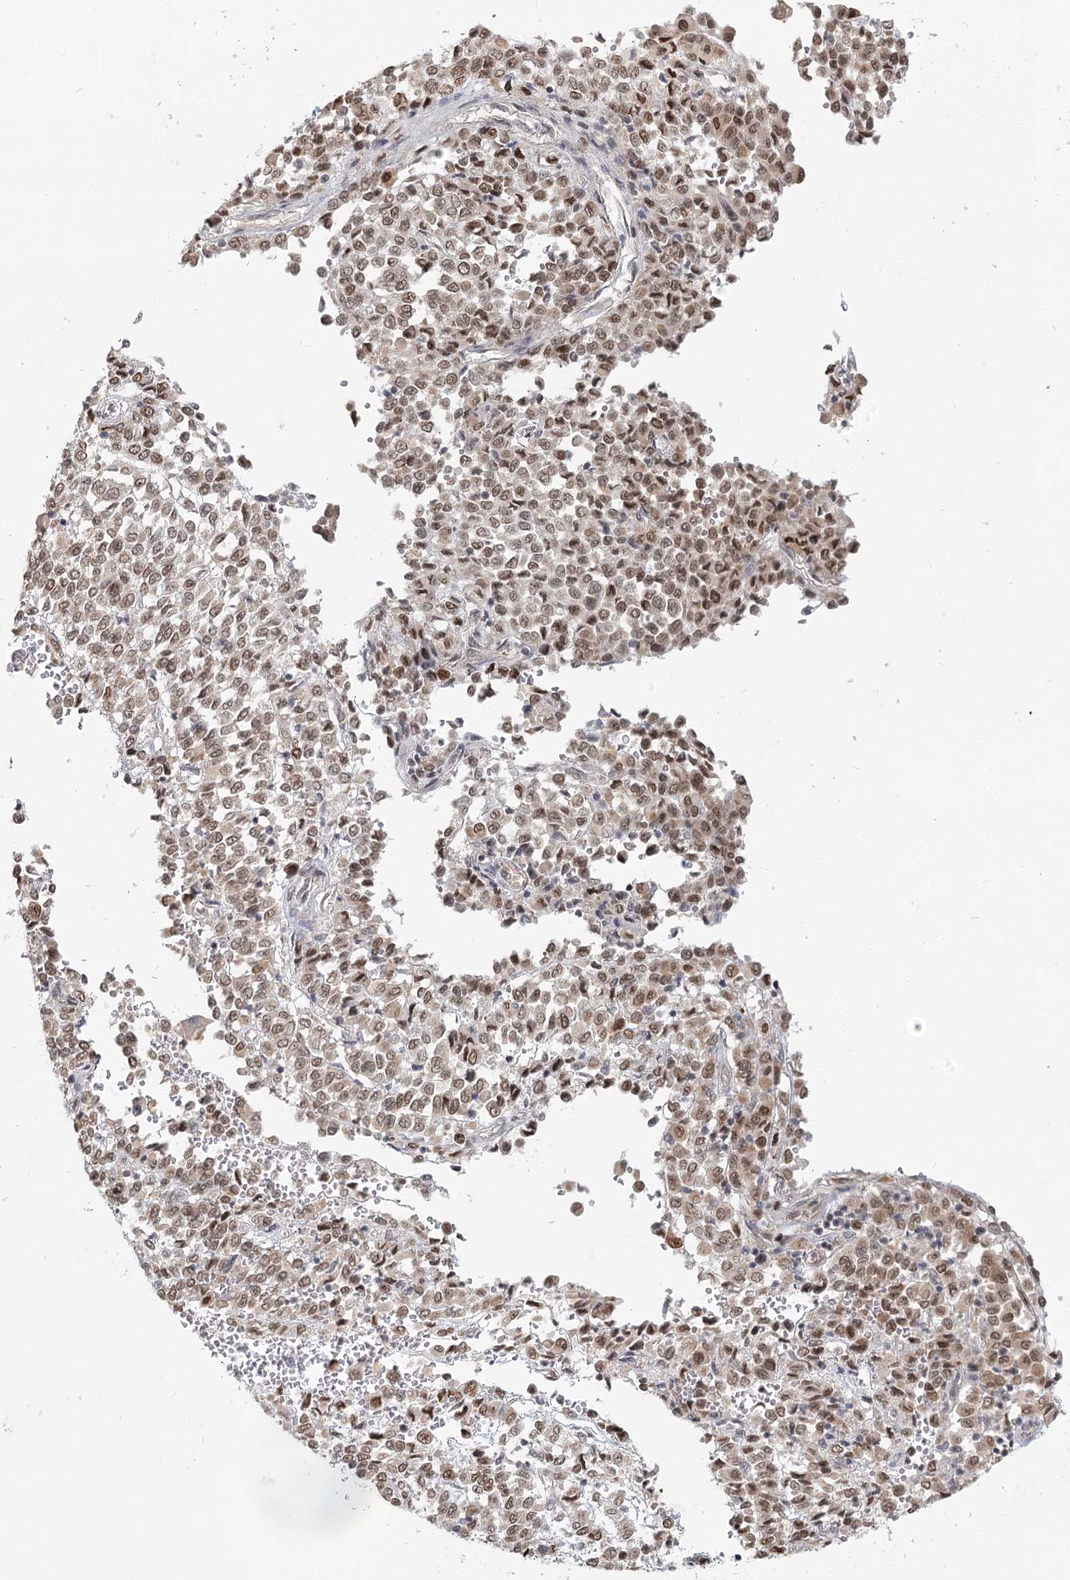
{"staining": {"intensity": "moderate", "quantity": ">75%", "location": "nuclear"}, "tissue": "melanoma", "cell_type": "Tumor cells", "image_type": "cancer", "snomed": [{"axis": "morphology", "description": "Malignant melanoma, Metastatic site"}, {"axis": "topography", "description": "Pancreas"}], "caption": "Brown immunohistochemical staining in human melanoma displays moderate nuclear expression in about >75% of tumor cells. Using DAB (brown) and hematoxylin (blue) stains, captured at high magnification using brightfield microscopy.", "gene": "R3HCC1L", "patient": {"sex": "female", "age": 30}}